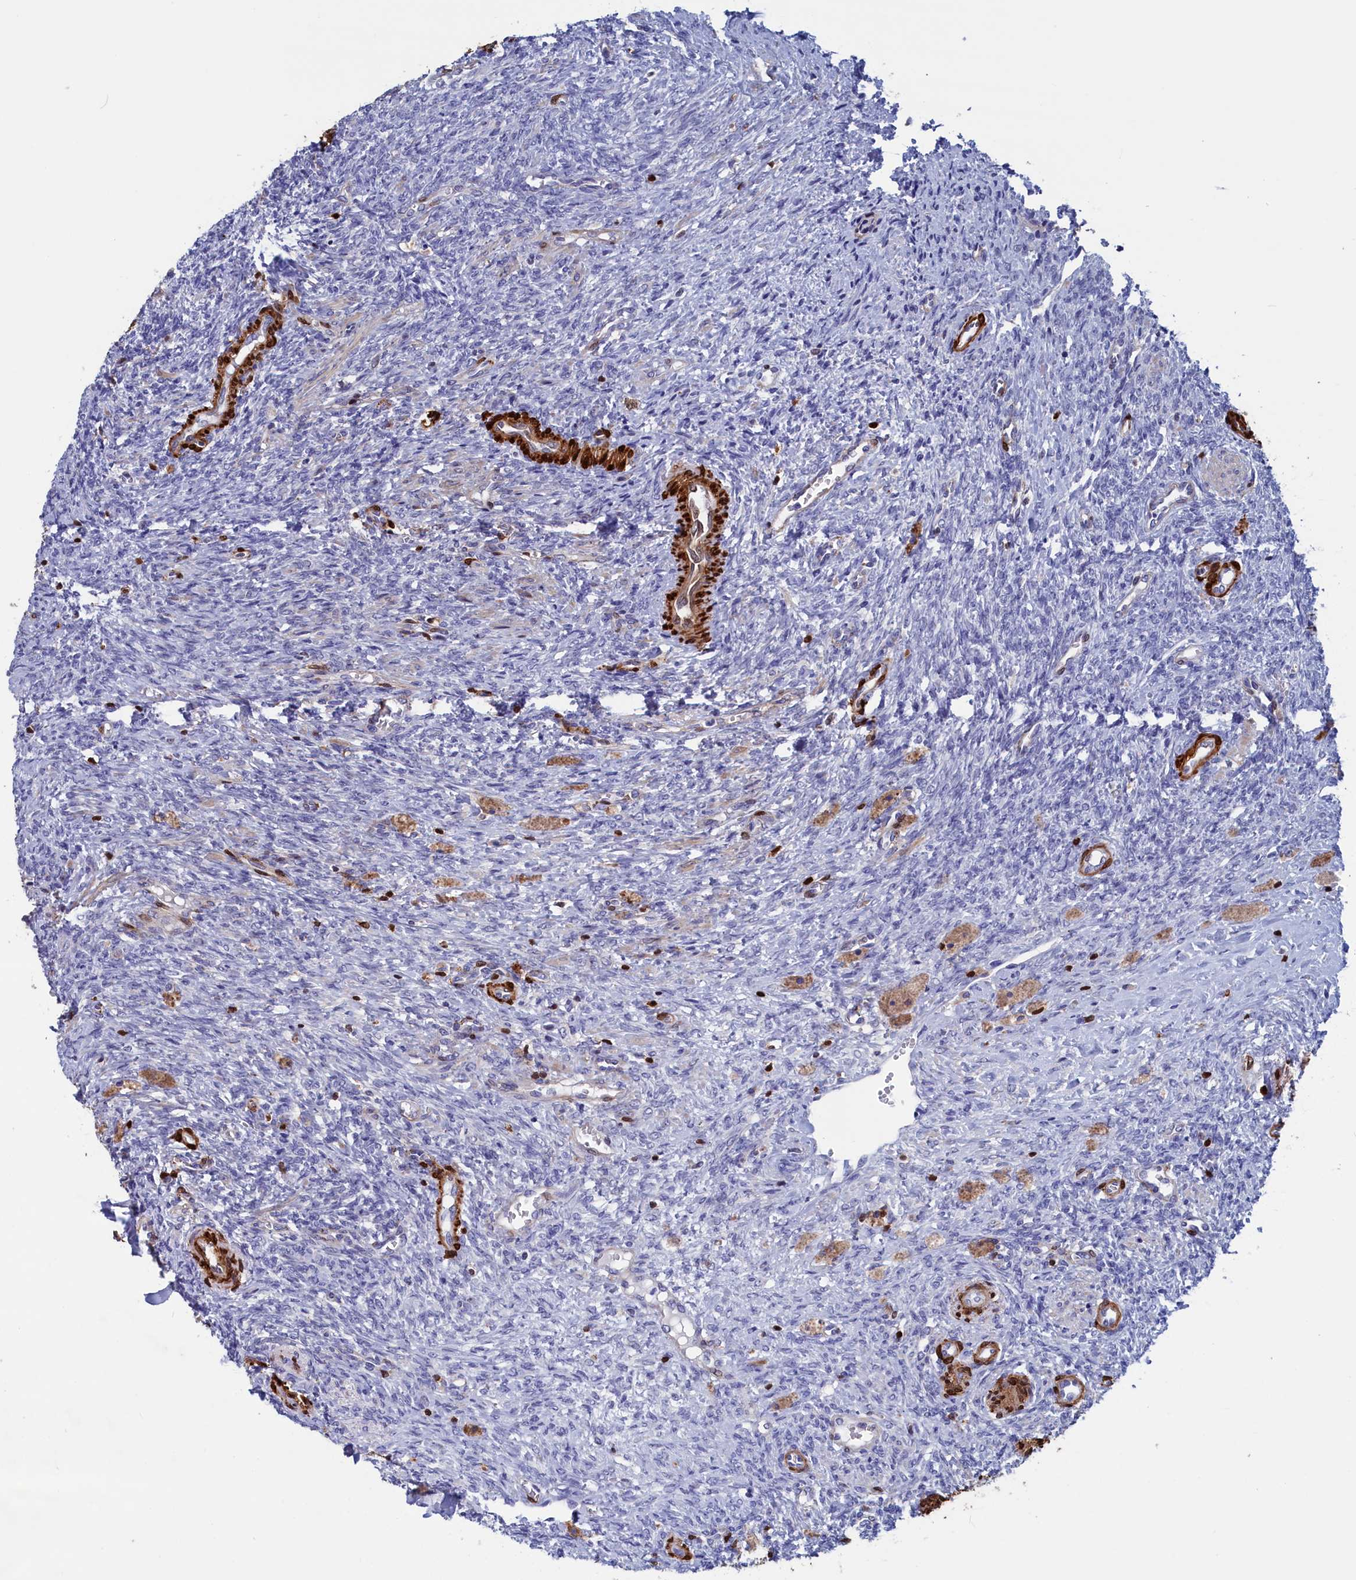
{"staining": {"intensity": "negative", "quantity": "none", "location": "none"}, "tissue": "ovary", "cell_type": "Ovarian stroma cells", "image_type": "normal", "snomed": [{"axis": "morphology", "description": "Normal tissue, NOS"}, {"axis": "topography", "description": "Ovary"}], "caption": "Ovary stained for a protein using immunohistochemistry demonstrates no positivity ovarian stroma cells.", "gene": "CRIP1", "patient": {"sex": "female", "age": 41}}